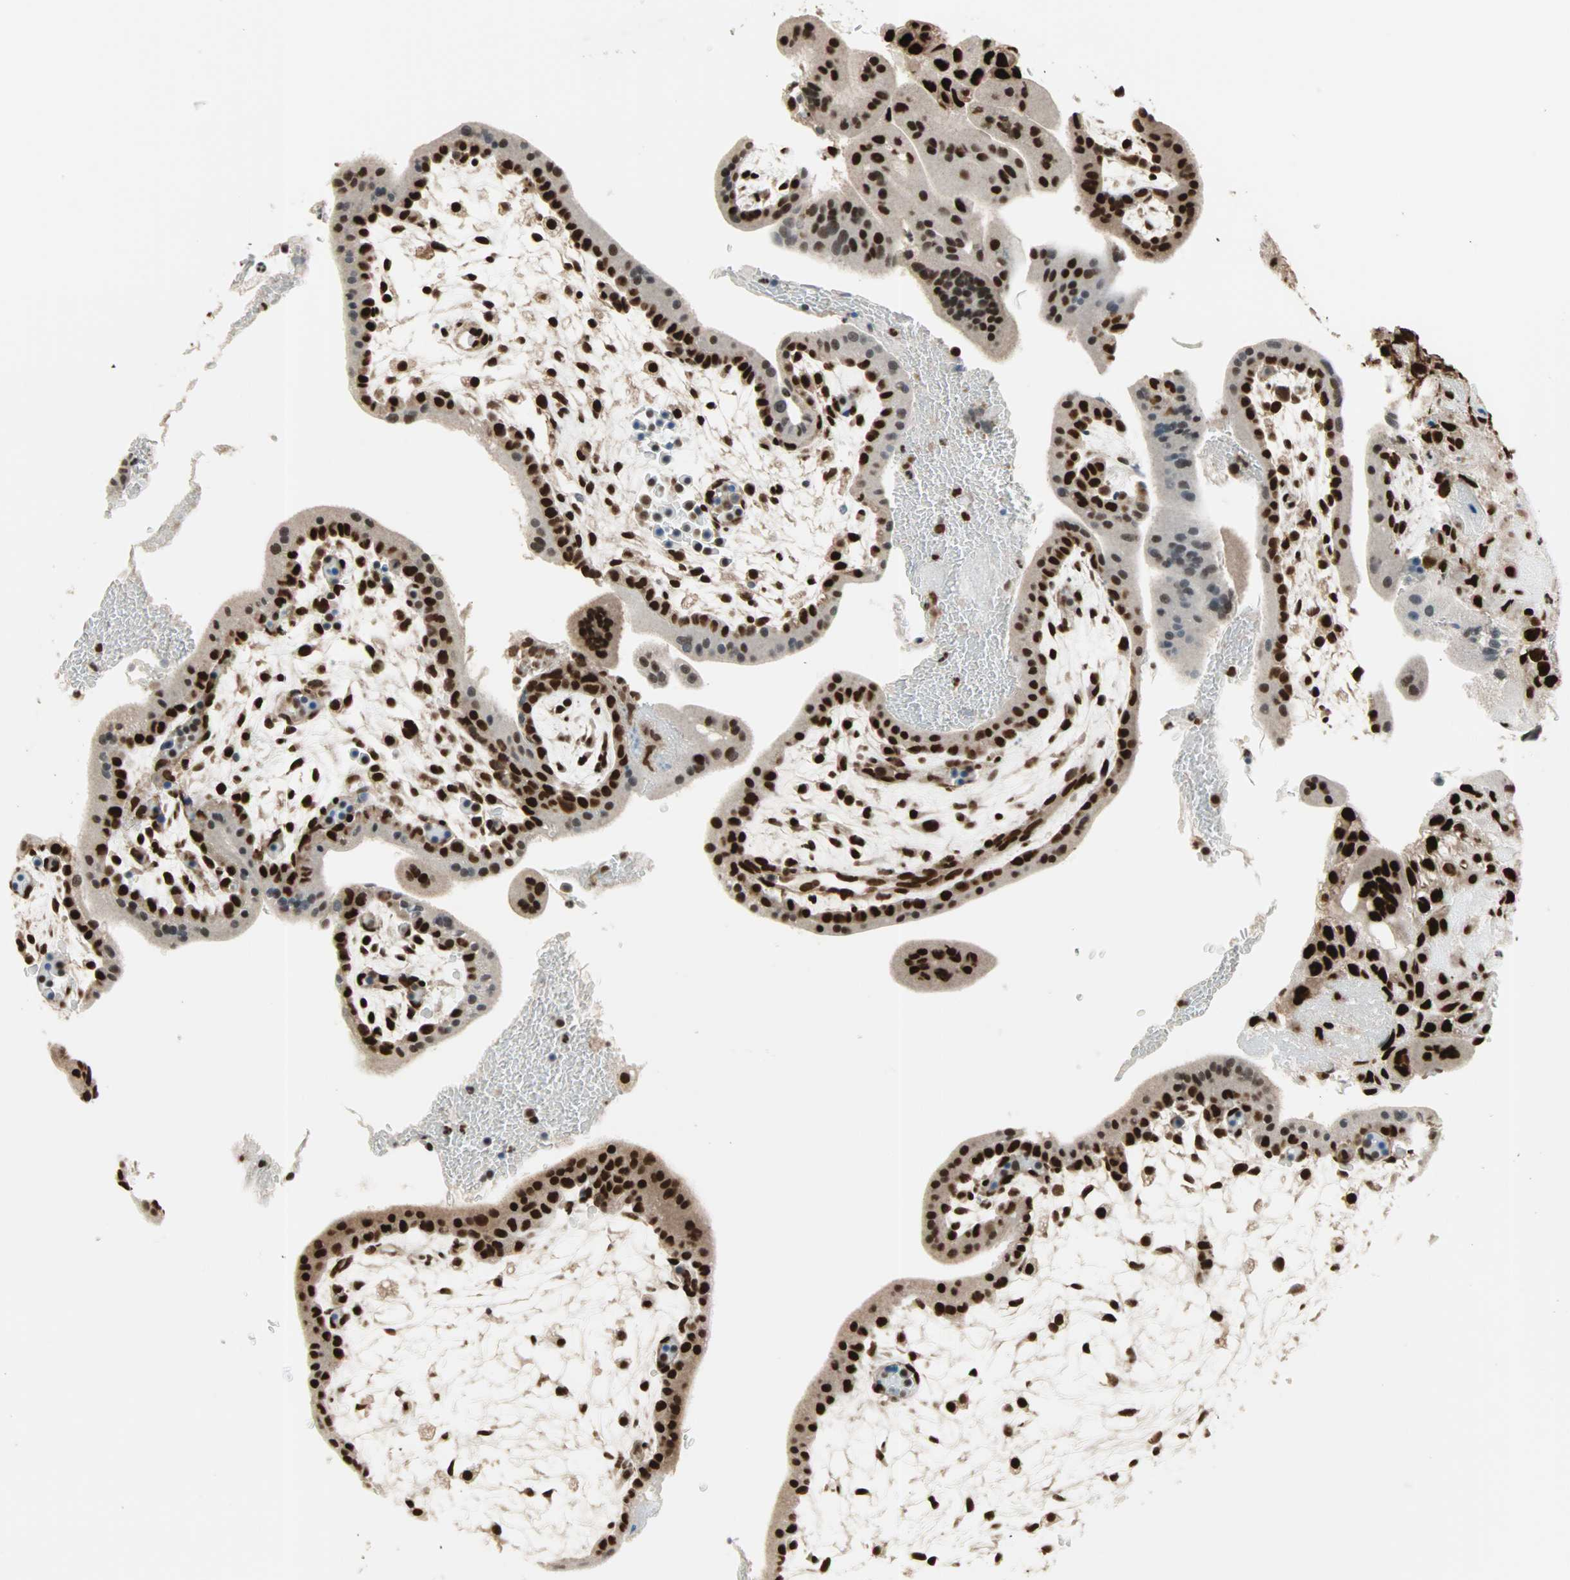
{"staining": {"intensity": "strong", "quantity": ">75%", "location": "nuclear"}, "tissue": "placenta", "cell_type": "Decidual cells", "image_type": "normal", "snomed": [{"axis": "morphology", "description": "Normal tissue, NOS"}, {"axis": "topography", "description": "Placenta"}], "caption": "Immunohistochemistry (IHC) staining of unremarkable placenta, which exhibits high levels of strong nuclear staining in about >75% of decidual cells indicating strong nuclear protein expression. The staining was performed using DAB (3,3'-diaminobenzidine) (brown) for protein detection and nuclei were counterstained in hematoxylin (blue).", "gene": "DAZAP1", "patient": {"sex": "female", "age": 35}}